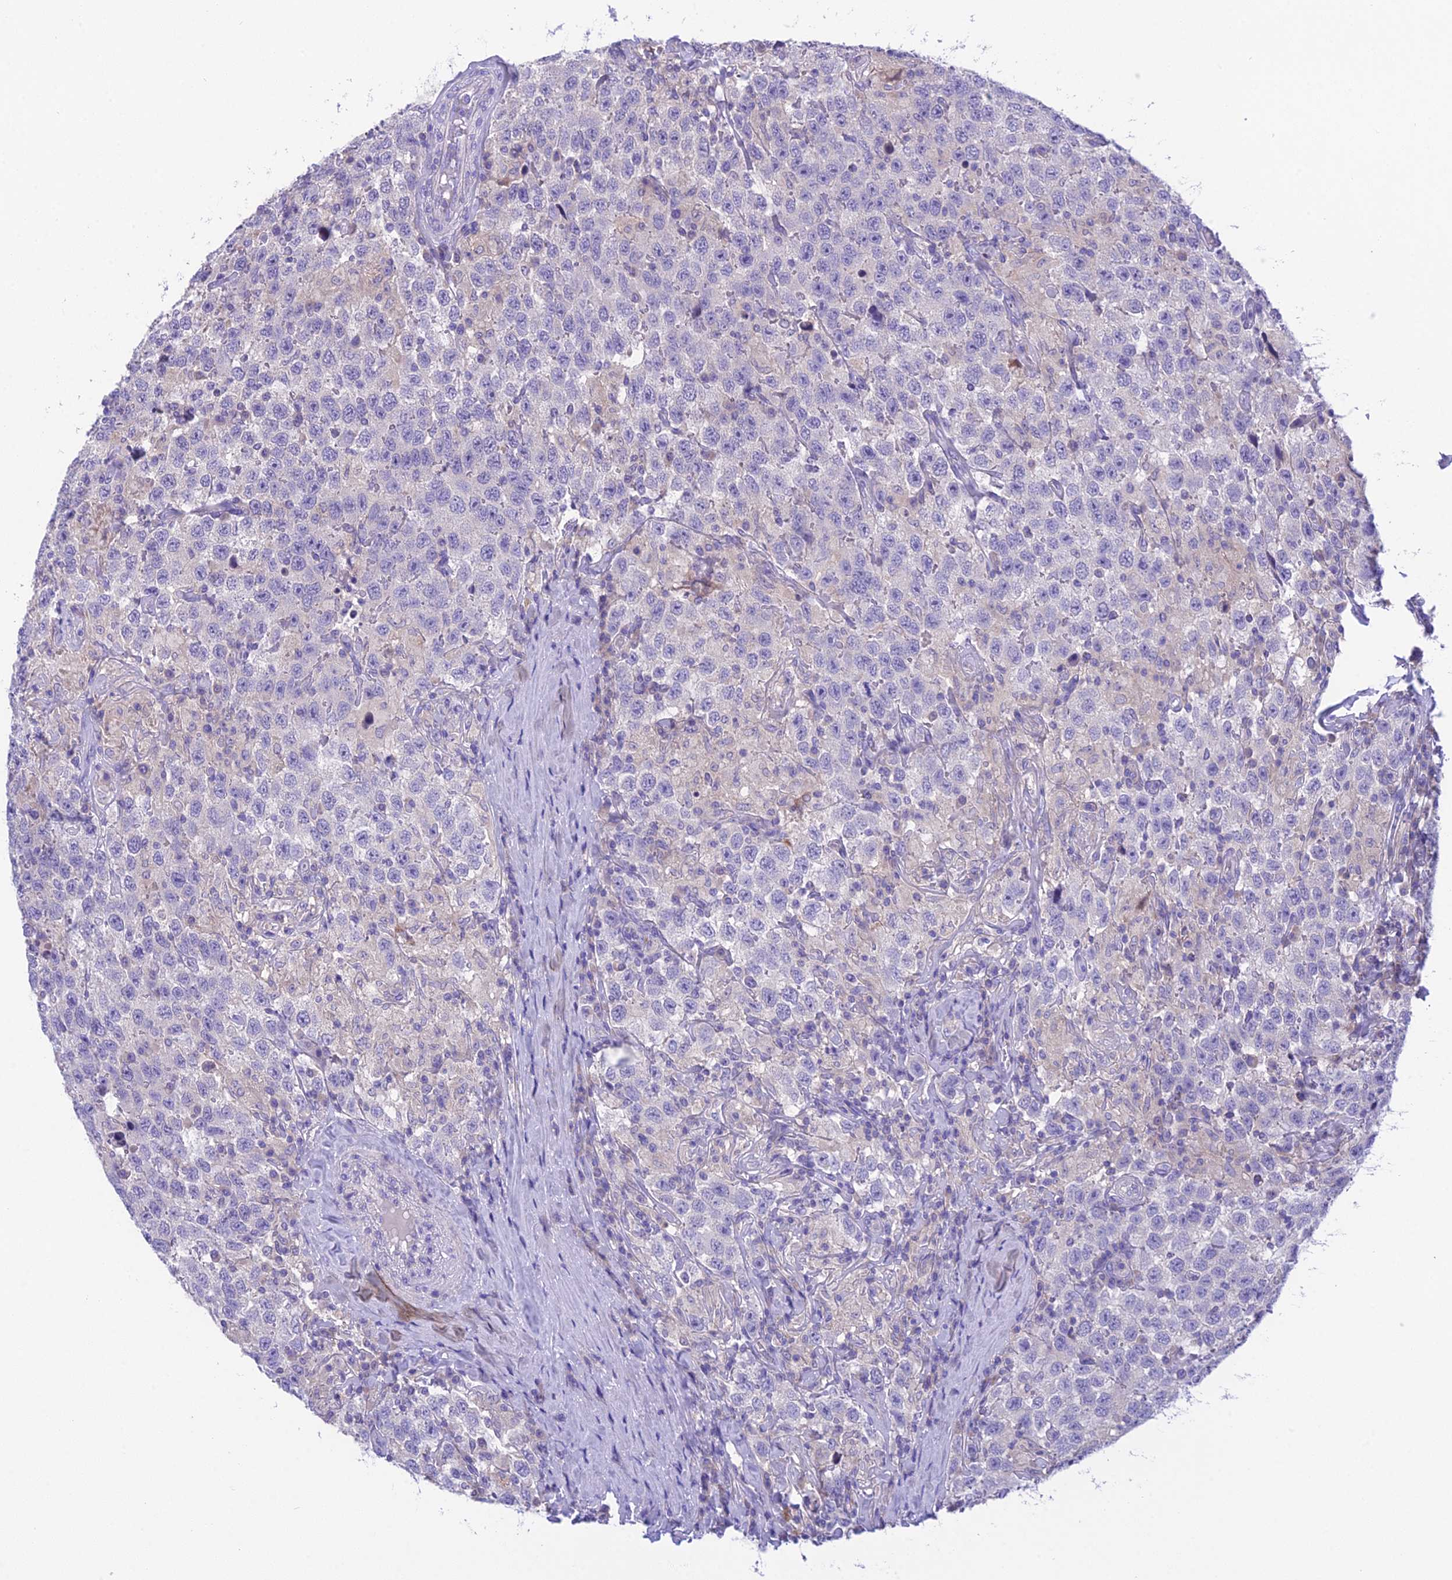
{"staining": {"intensity": "negative", "quantity": "none", "location": "none"}, "tissue": "testis cancer", "cell_type": "Tumor cells", "image_type": "cancer", "snomed": [{"axis": "morphology", "description": "Seminoma, NOS"}, {"axis": "topography", "description": "Testis"}], "caption": "Image shows no protein staining in tumor cells of testis cancer (seminoma) tissue.", "gene": "KIAA0408", "patient": {"sex": "male", "age": 41}}